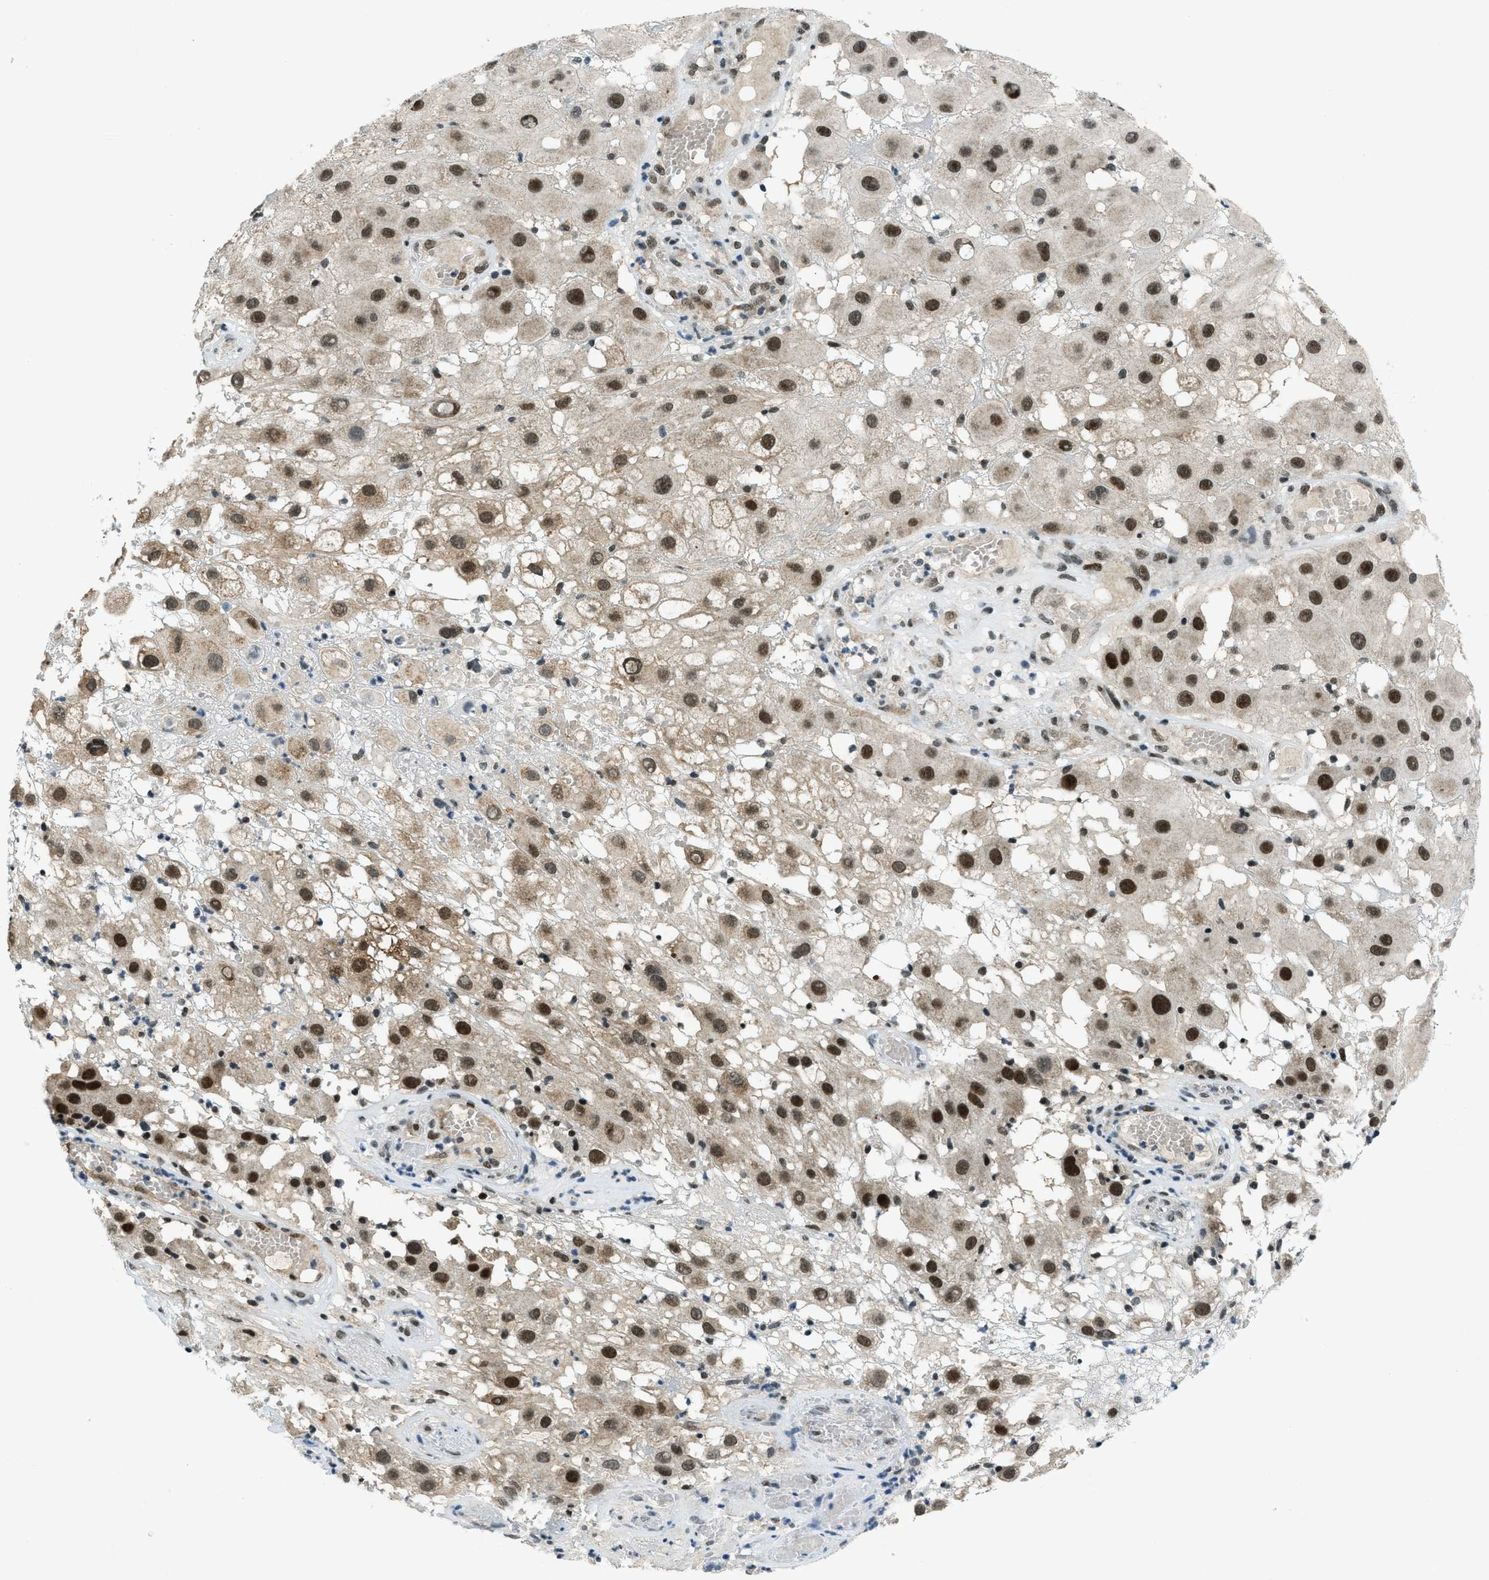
{"staining": {"intensity": "strong", "quantity": ">75%", "location": "nuclear"}, "tissue": "melanoma", "cell_type": "Tumor cells", "image_type": "cancer", "snomed": [{"axis": "morphology", "description": "Malignant melanoma, NOS"}, {"axis": "topography", "description": "Skin"}], "caption": "Tumor cells exhibit strong nuclear staining in approximately >75% of cells in melanoma.", "gene": "KLF6", "patient": {"sex": "female", "age": 81}}